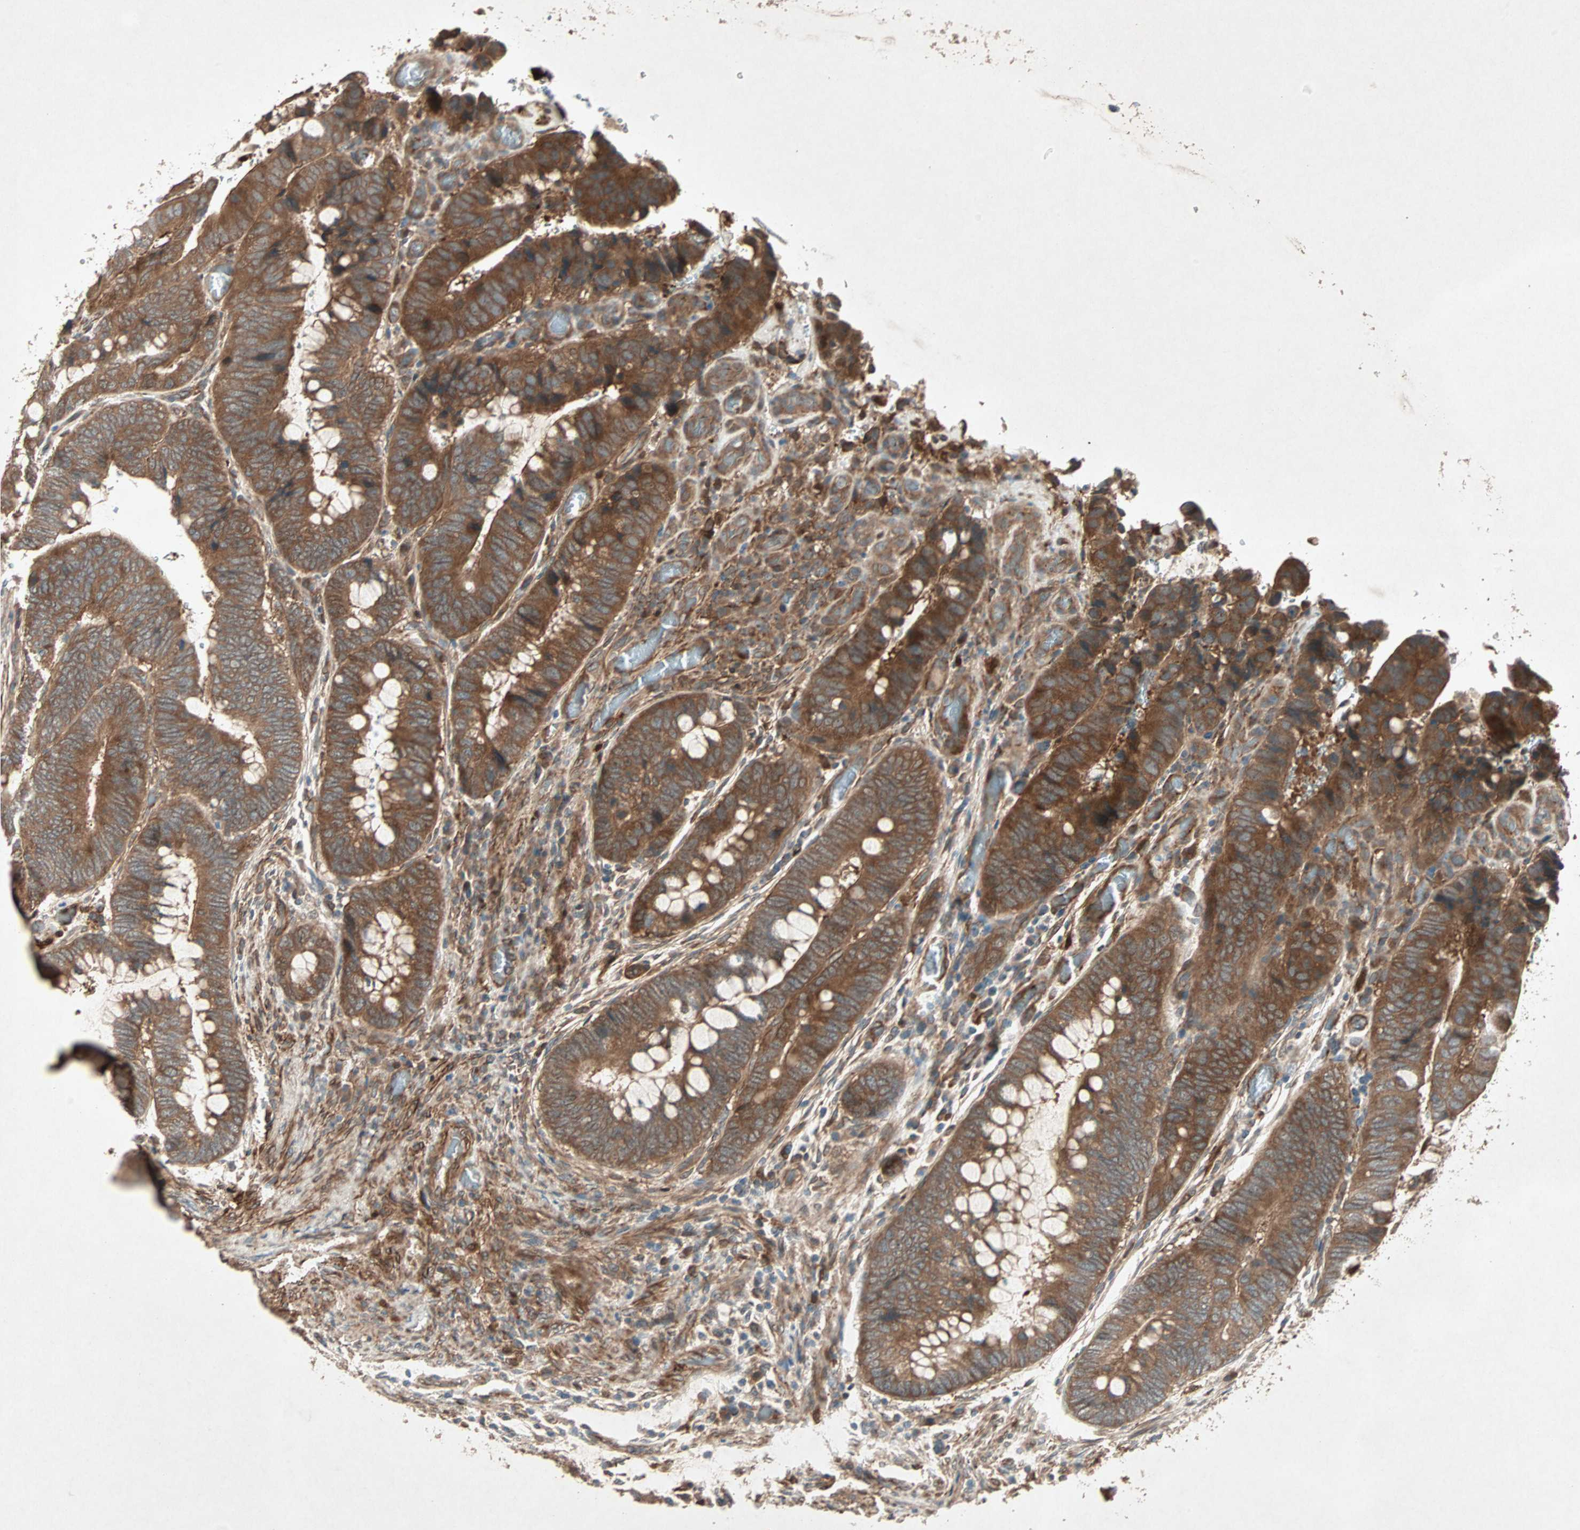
{"staining": {"intensity": "moderate", "quantity": ">75%", "location": "cytoplasmic/membranous"}, "tissue": "colorectal cancer", "cell_type": "Tumor cells", "image_type": "cancer", "snomed": [{"axis": "morphology", "description": "Normal tissue, NOS"}, {"axis": "morphology", "description": "Adenocarcinoma, NOS"}, {"axis": "topography", "description": "Rectum"}, {"axis": "topography", "description": "Peripheral nerve tissue"}], "caption": "This photomicrograph exhibits immunohistochemistry (IHC) staining of colorectal adenocarcinoma, with medium moderate cytoplasmic/membranous staining in approximately >75% of tumor cells.", "gene": "SDSL", "patient": {"sex": "male", "age": 92}}